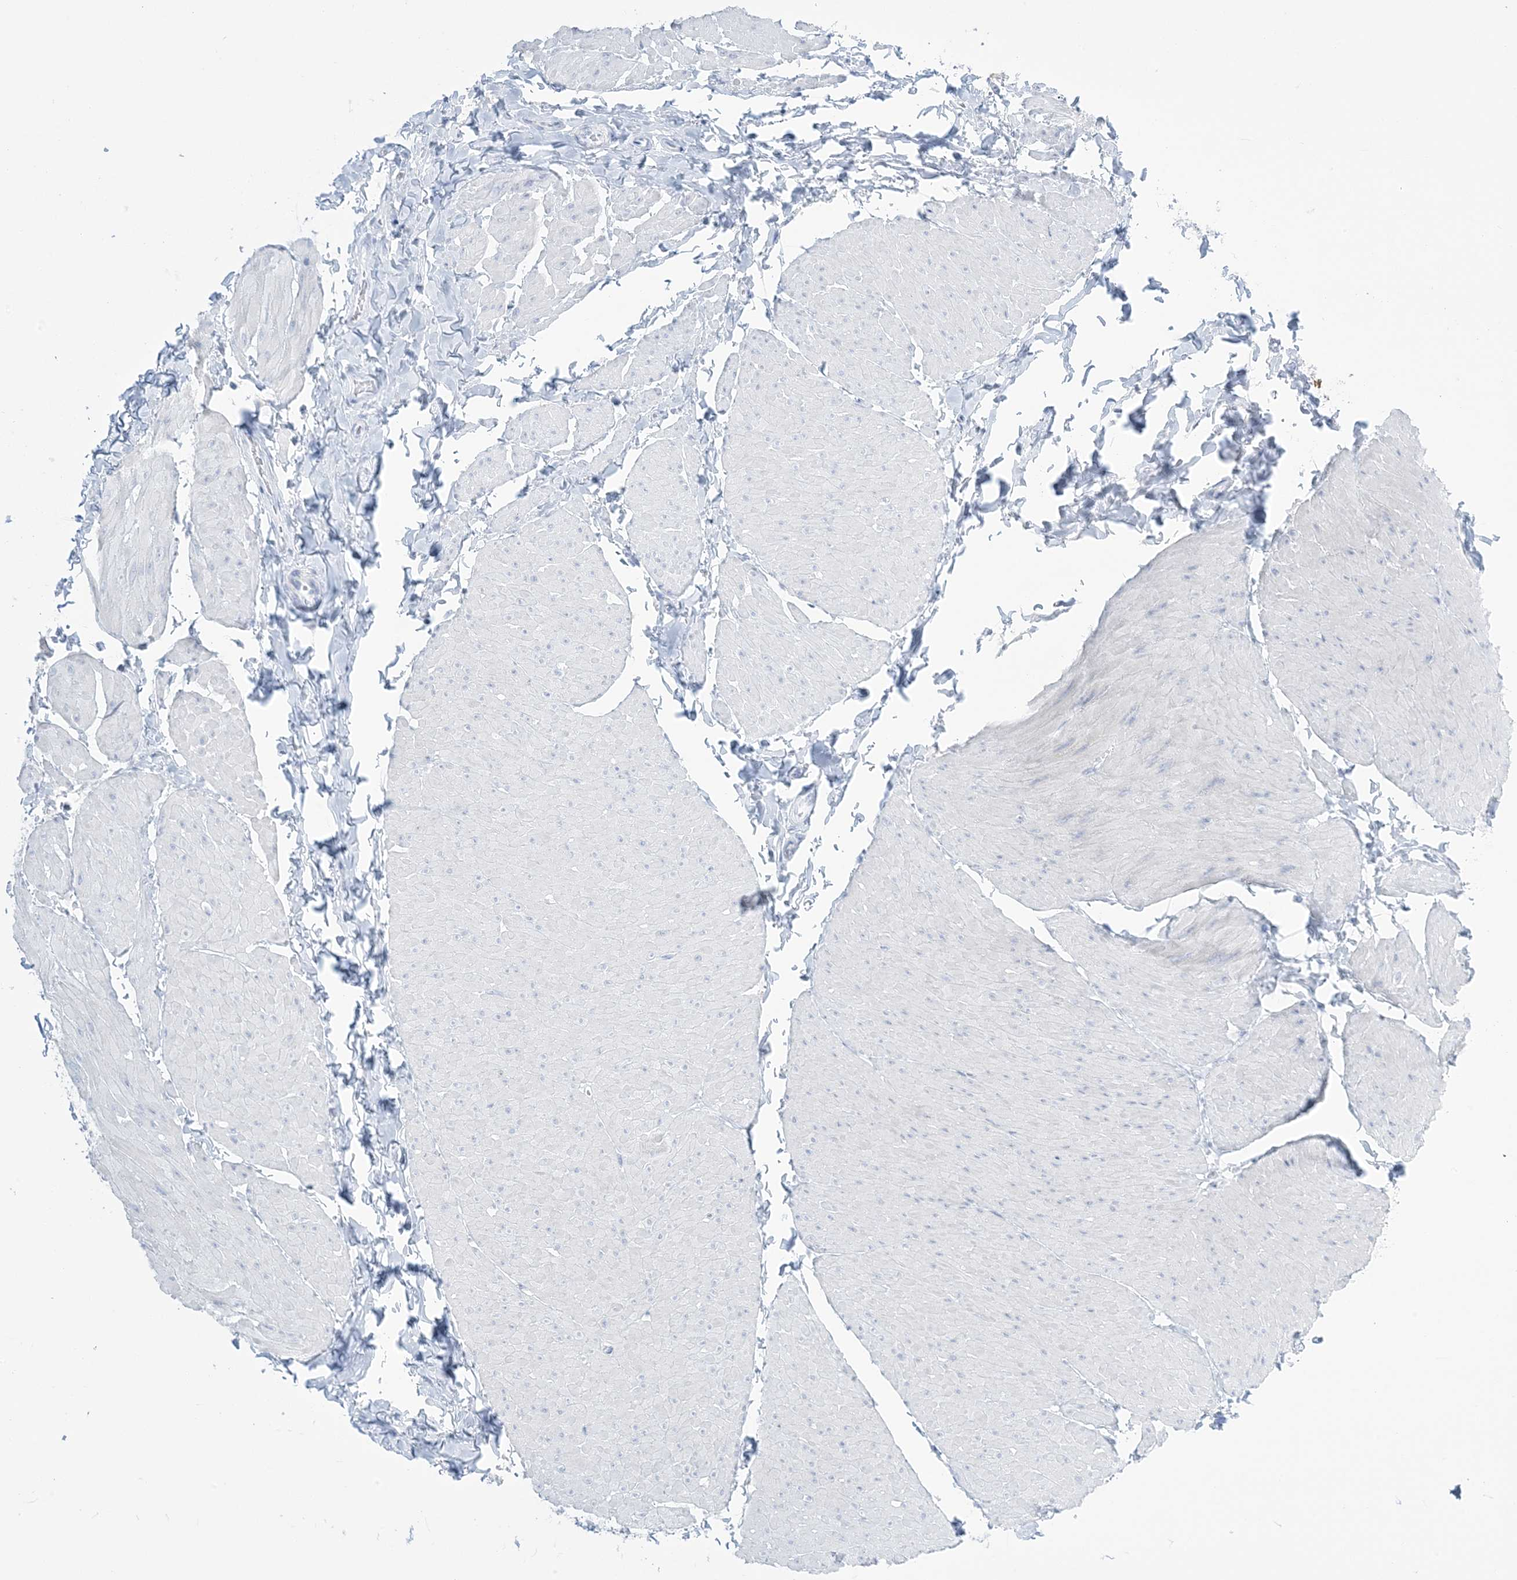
{"staining": {"intensity": "negative", "quantity": "none", "location": "none"}, "tissue": "smooth muscle", "cell_type": "Smooth muscle cells", "image_type": "normal", "snomed": [{"axis": "morphology", "description": "Urothelial carcinoma, High grade"}, {"axis": "topography", "description": "Urinary bladder"}], "caption": "Immunohistochemistry (IHC) histopathology image of unremarkable smooth muscle: smooth muscle stained with DAB reveals no significant protein positivity in smooth muscle cells. (DAB (3,3'-diaminobenzidine) IHC visualized using brightfield microscopy, high magnification).", "gene": "AGXT", "patient": {"sex": "male", "age": 46}}